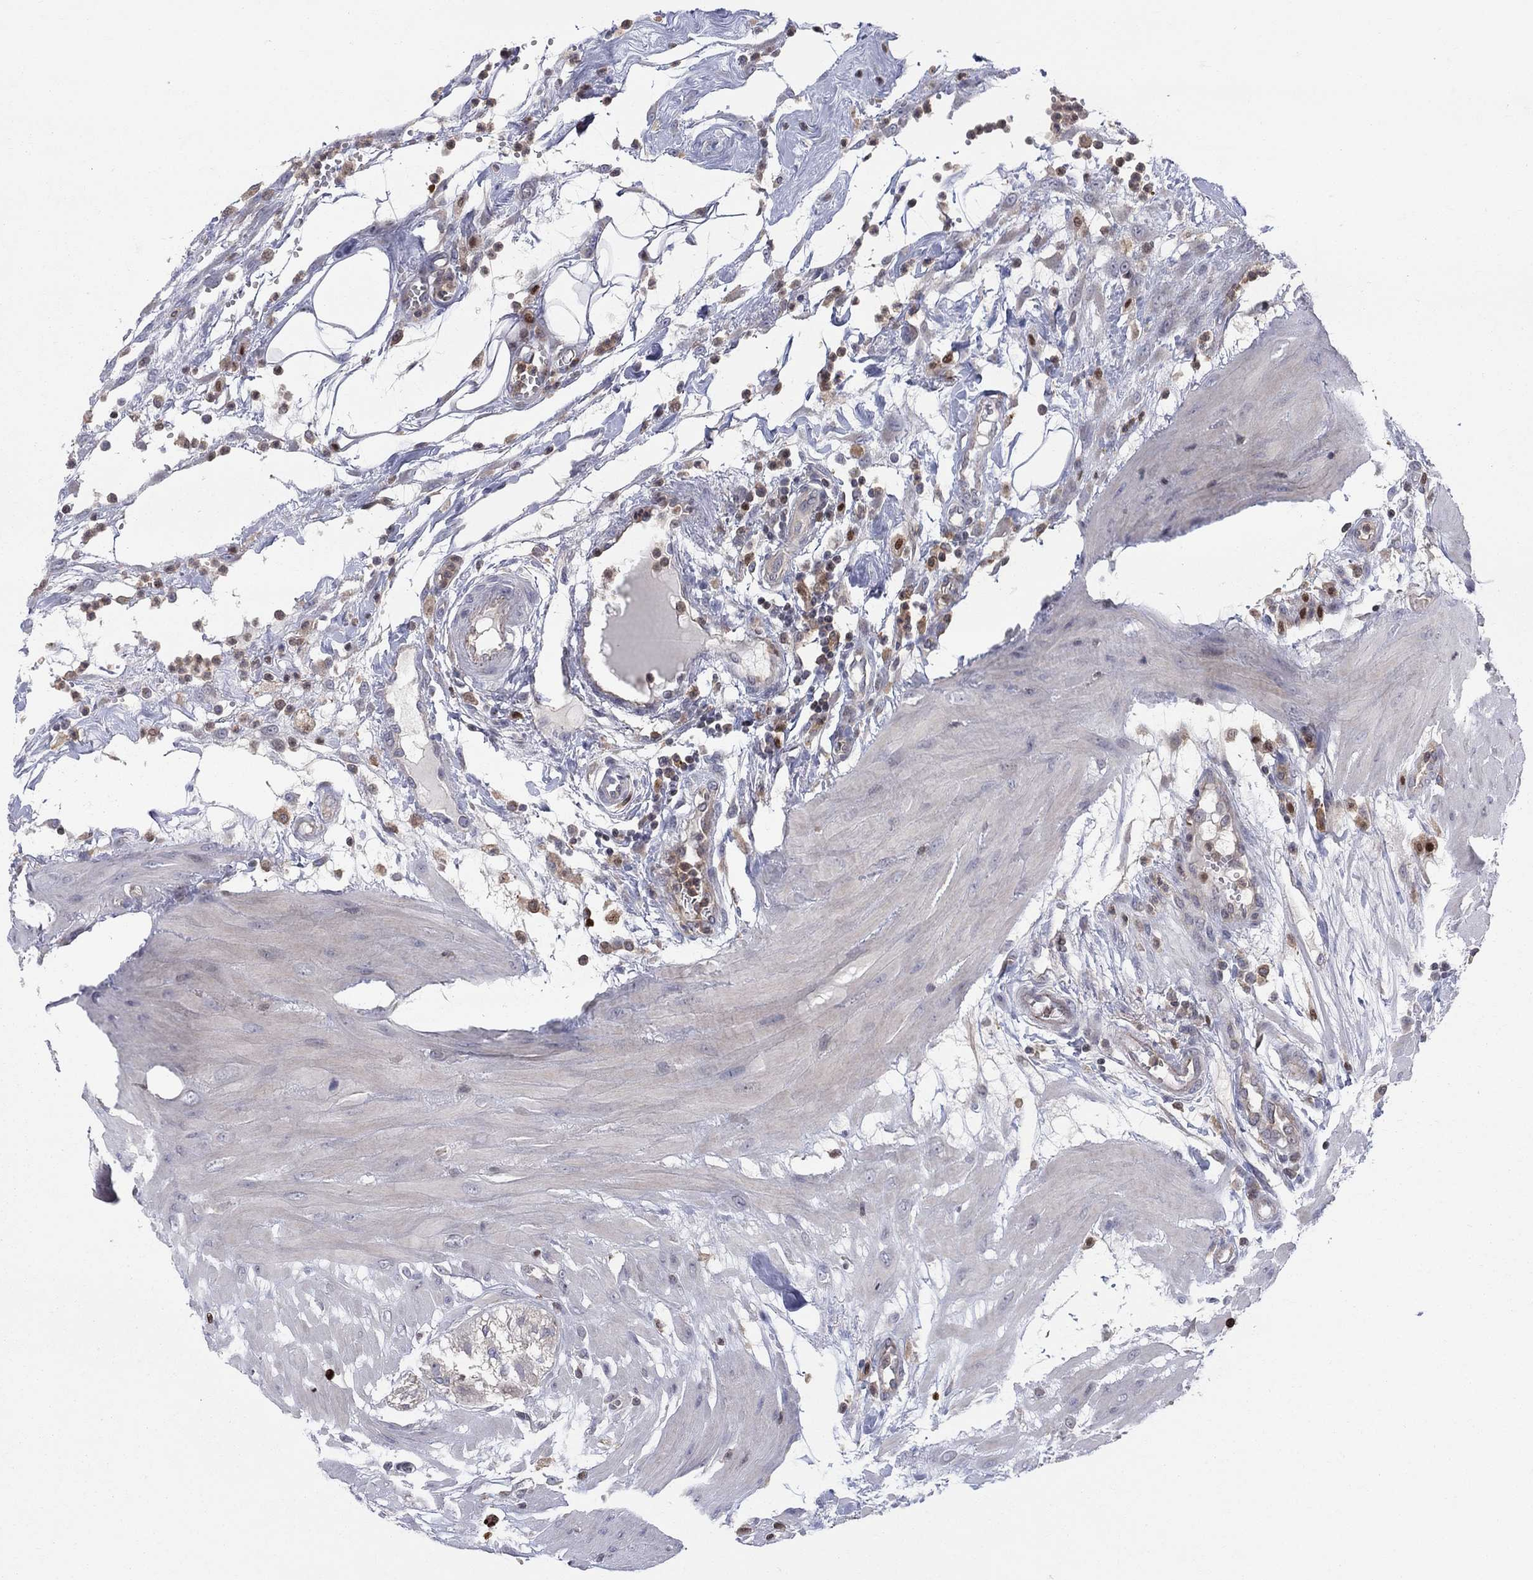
{"staining": {"intensity": "negative", "quantity": "none", "location": "none"}, "tissue": "colon", "cell_type": "Endothelial cells", "image_type": "normal", "snomed": [{"axis": "morphology", "description": "Normal tissue, NOS"}, {"axis": "morphology", "description": "Adenocarcinoma, NOS"}, {"axis": "topography", "description": "Colon"}], "caption": "Endothelial cells are negative for protein expression in benign human colon. Nuclei are stained in blue.", "gene": "ZNHIT3", "patient": {"sex": "male", "age": 65}}